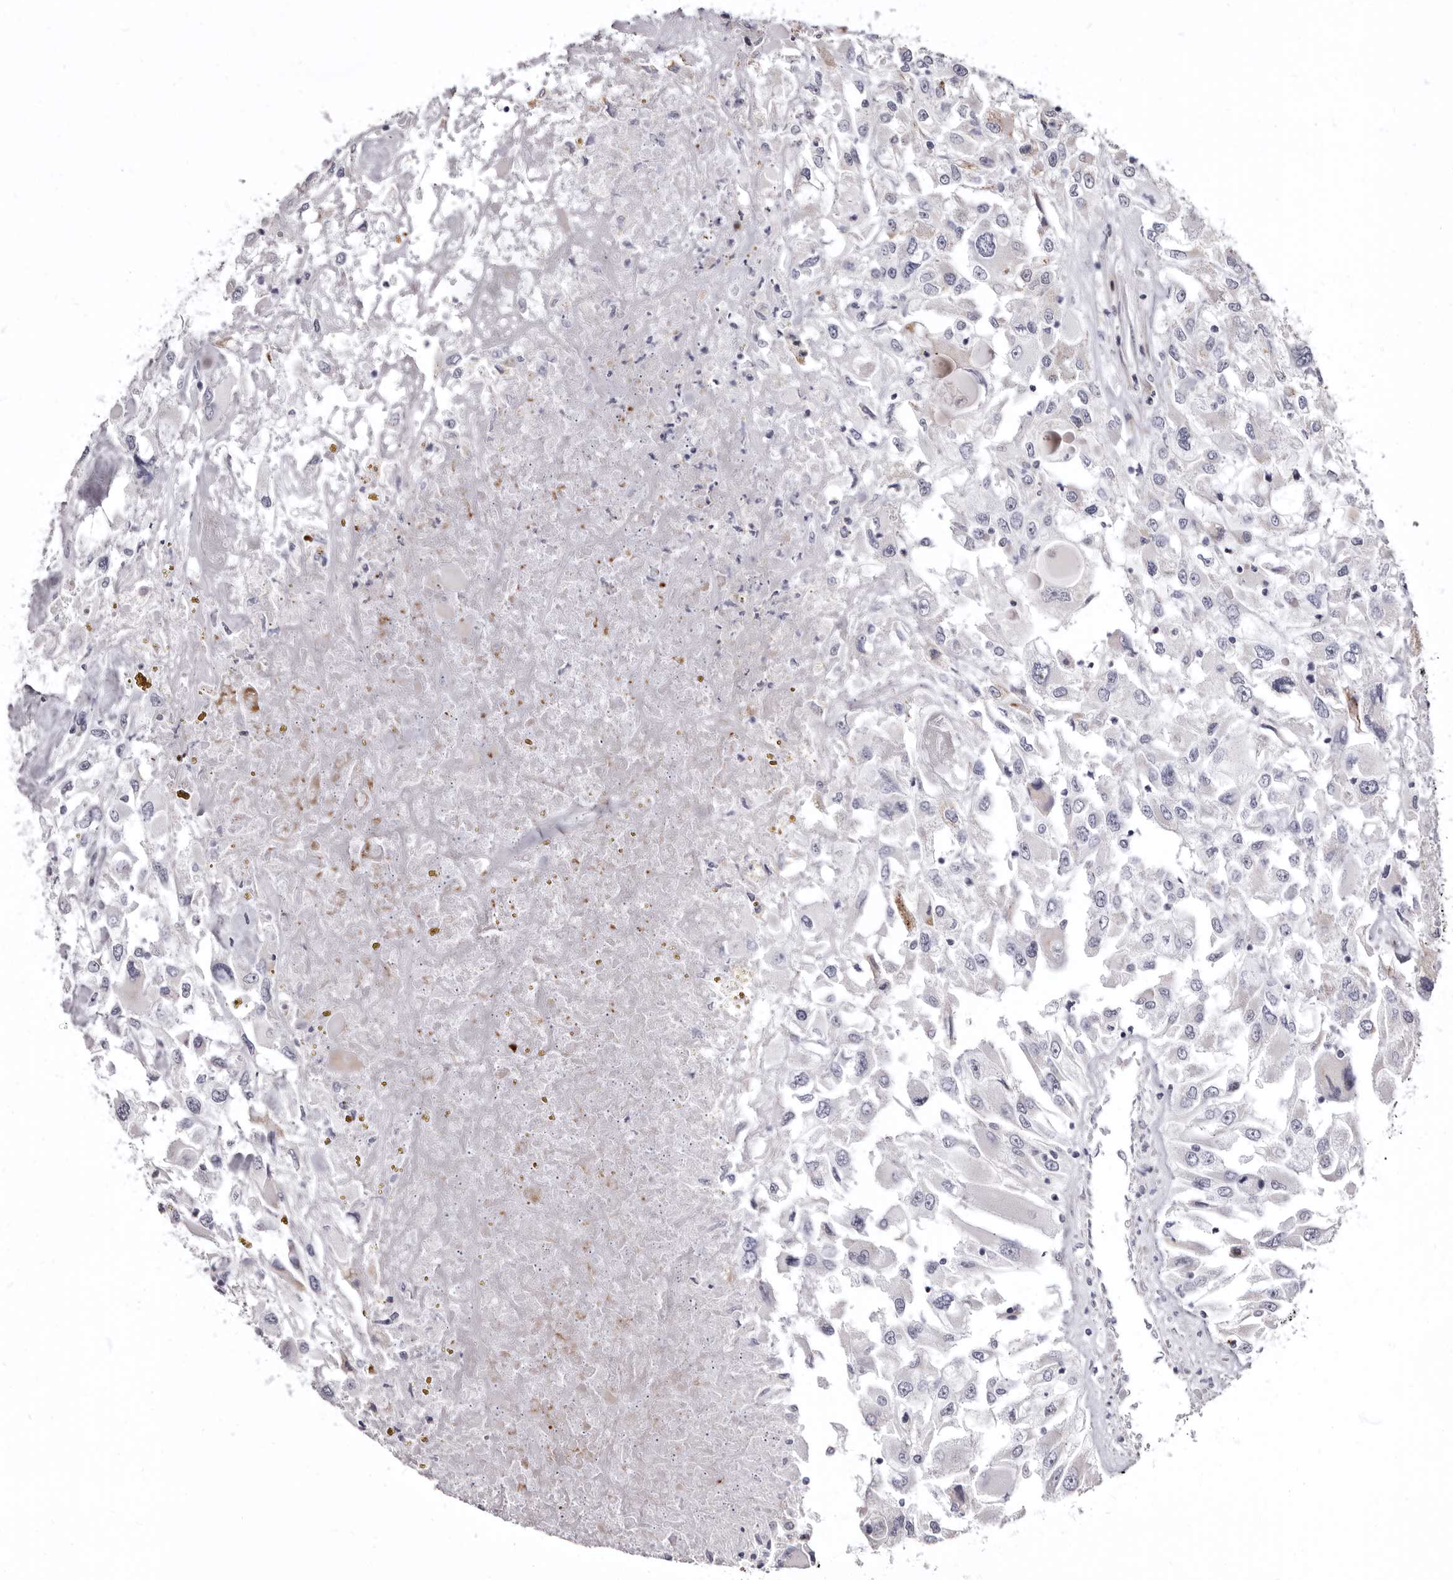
{"staining": {"intensity": "negative", "quantity": "none", "location": "none"}, "tissue": "renal cancer", "cell_type": "Tumor cells", "image_type": "cancer", "snomed": [{"axis": "morphology", "description": "Adenocarcinoma, NOS"}, {"axis": "topography", "description": "Kidney"}], "caption": "High magnification brightfield microscopy of renal cancer (adenocarcinoma) stained with DAB (3,3'-diaminobenzidine) (brown) and counterstained with hematoxylin (blue): tumor cells show no significant positivity.", "gene": "AIDA", "patient": {"sex": "female", "age": 52}}